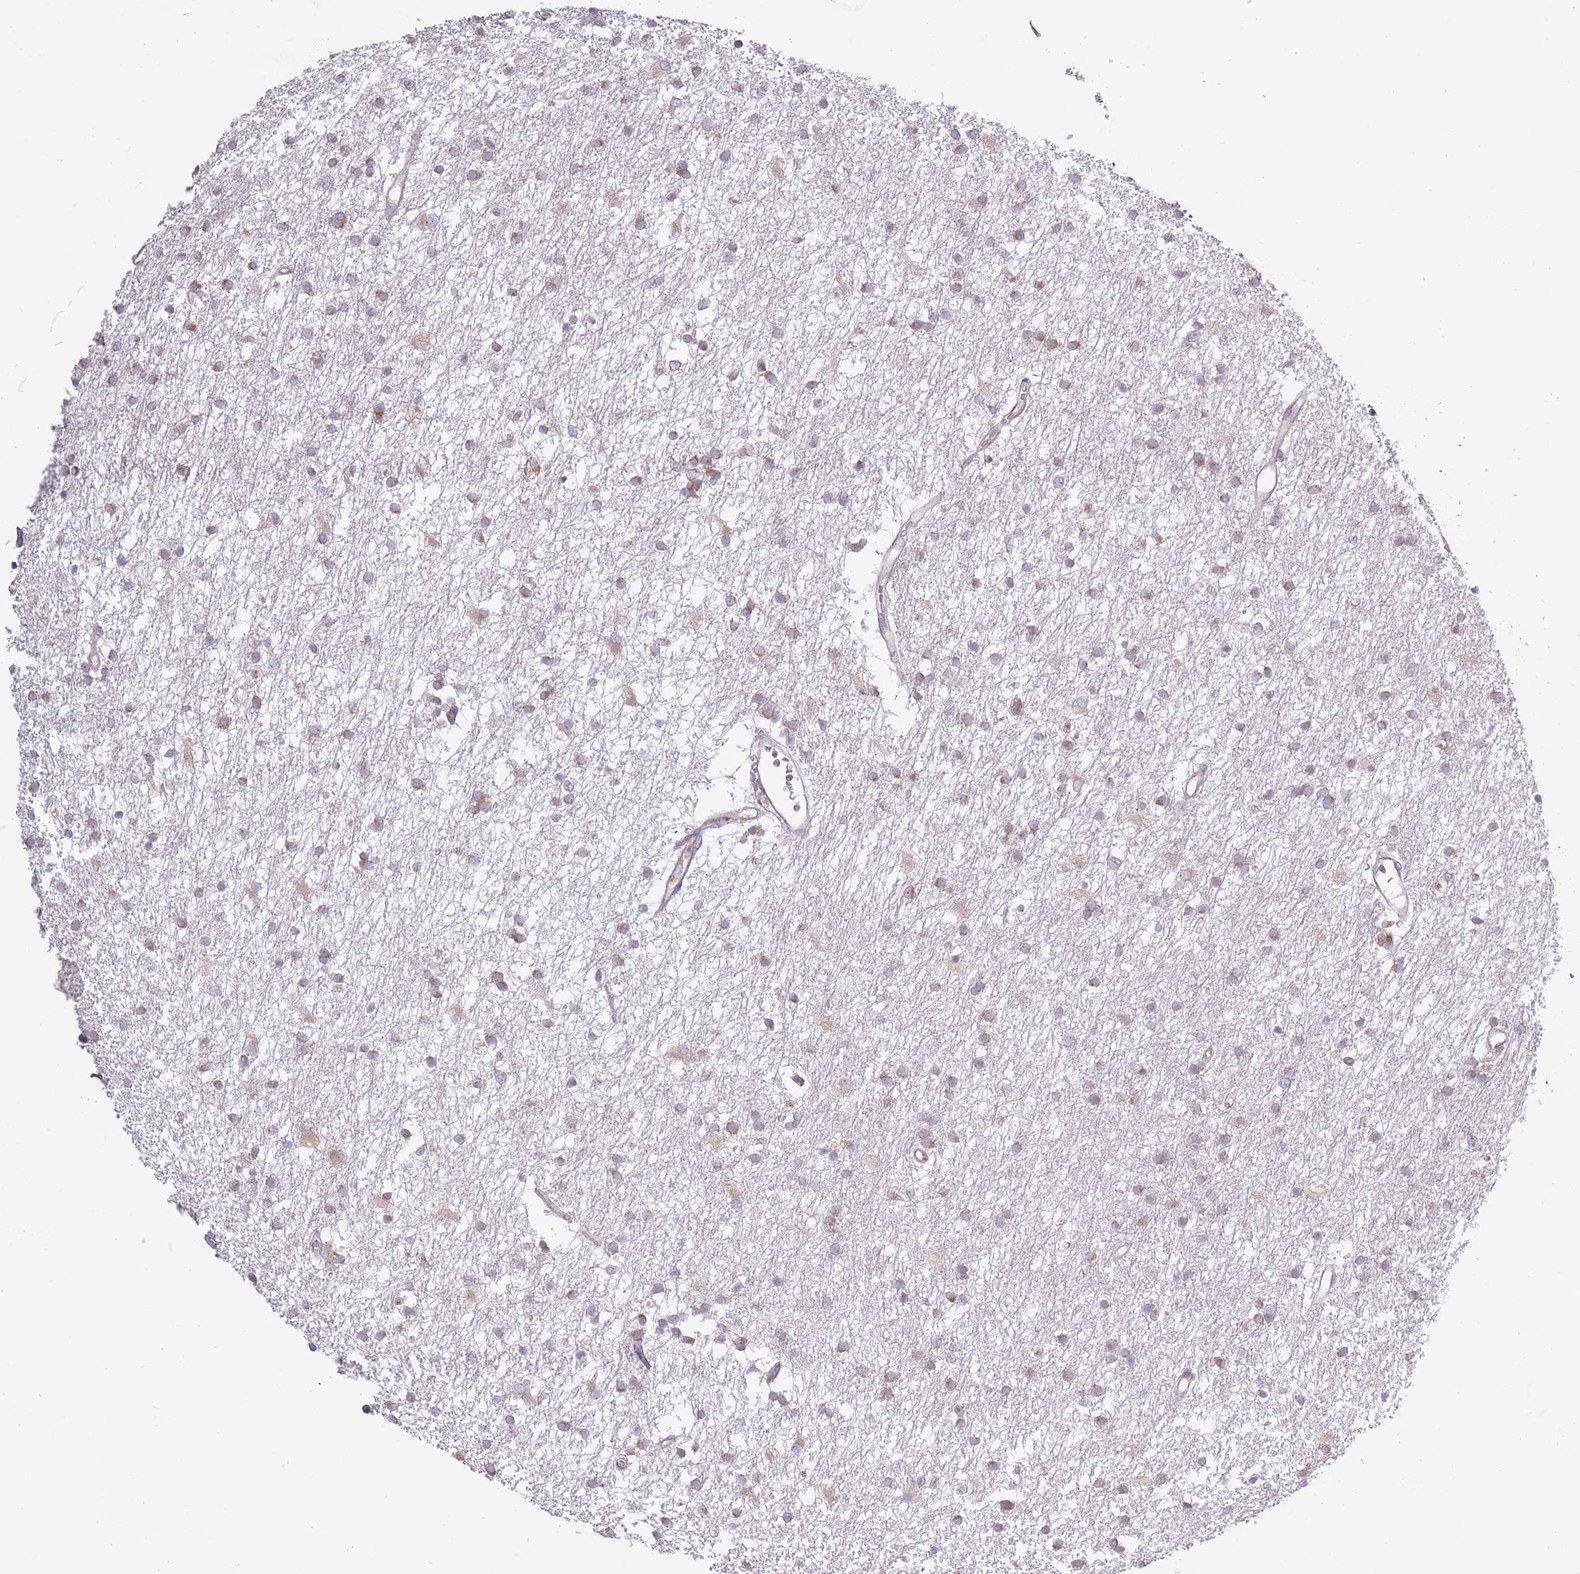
{"staining": {"intensity": "moderate", "quantity": "25%-75%", "location": "cytoplasmic/membranous"}, "tissue": "glioma", "cell_type": "Tumor cells", "image_type": "cancer", "snomed": [{"axis": "morphology", "description": "Glioma, malignant, High grade"}, {"axis": "topography", "description": "Brain"}], "caption": "IHC of glioma demonstrates medium levels of moderate cytoplasmic/membranous expression in about 25%-75% of tumor cells. (DAB IHC with brightfield microscopy, high magnification).", "gene": "RPL17-C18orf32", "patient": {"sex": "male", "age": 77}}